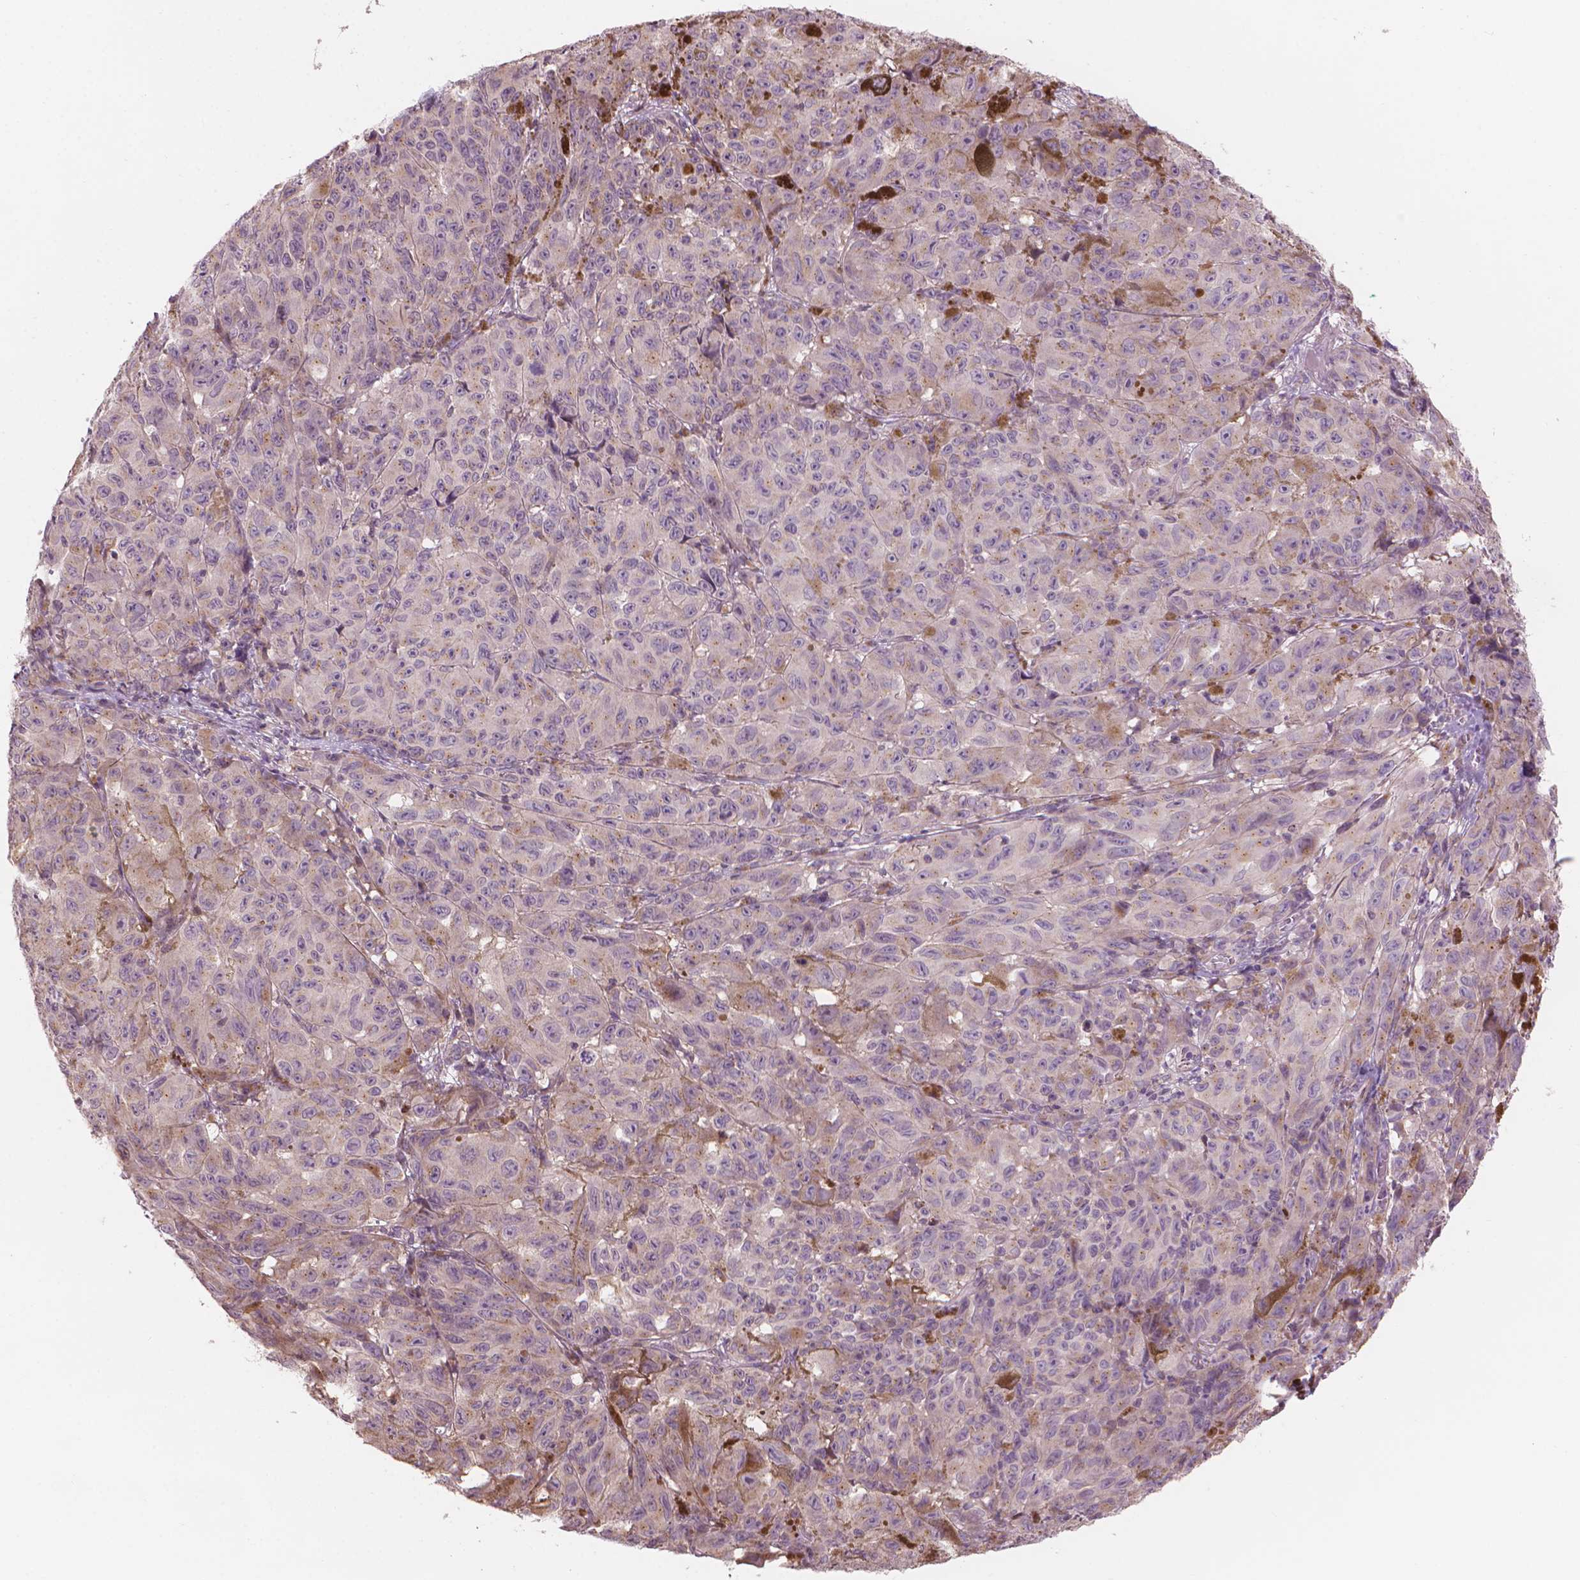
{"staining": {"intensity": "weak", "quantity": "<25%", "location": "nuclear"}, "tissue": "melanoma", "cell_type": "Tumor cells", "image_type": "cancer", "snomed": [{"axis": "morphology", "description": "Malignant melanoma, NOS"}, {"axis": "topography", "description": "Vulva, labia, clitoris and Bartholin´s gland, NO"}], "caption": "This is an IHC image of human malignant melanoma. There is no expression in tumor cells.", "gene": "IFFO1", "patient": {"sex": "female", "age": 75}}